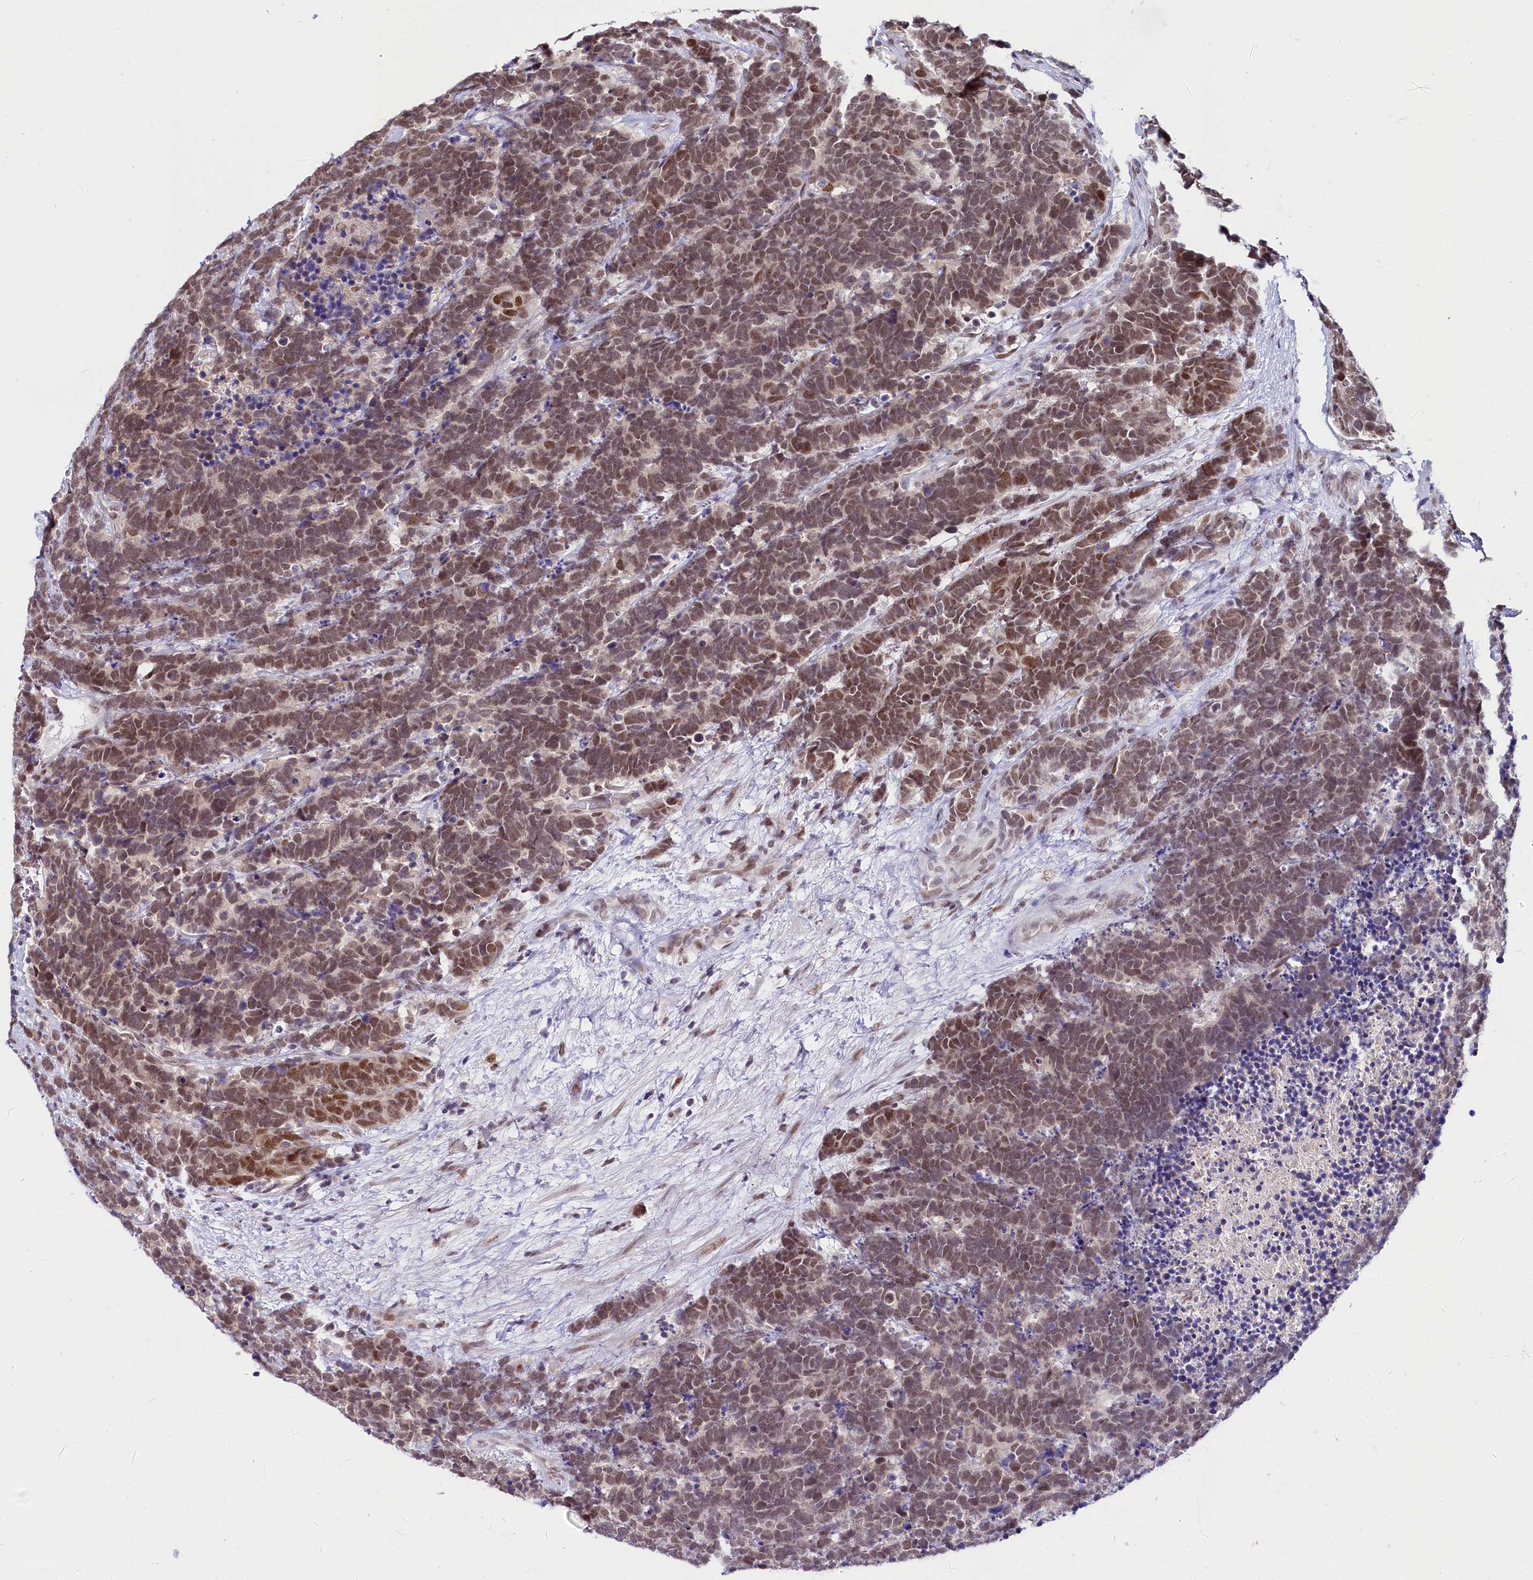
{"staining": {"intensity": "moderate", "quantity": ">75%", "location": "nuclear"}, "tissue": "carcinoid", "cell_type": "Tumor cells", "image_type": "cancer", "snomed": [{"axis": "morphology", "description": "Carcinoma, NOS"}, {"axis": "morphology", "description": "Carcinoid, malignant, NOS"}, {"axis": "topography", "description": "Urinary bladder"}], "caption": "Protein staining of carcinoid tissue exhibits moderate nuclear expression in approximately >75% of tumor cells.", "gene": "SCAF11", "patient": {"sex": "male", "age": 57}}